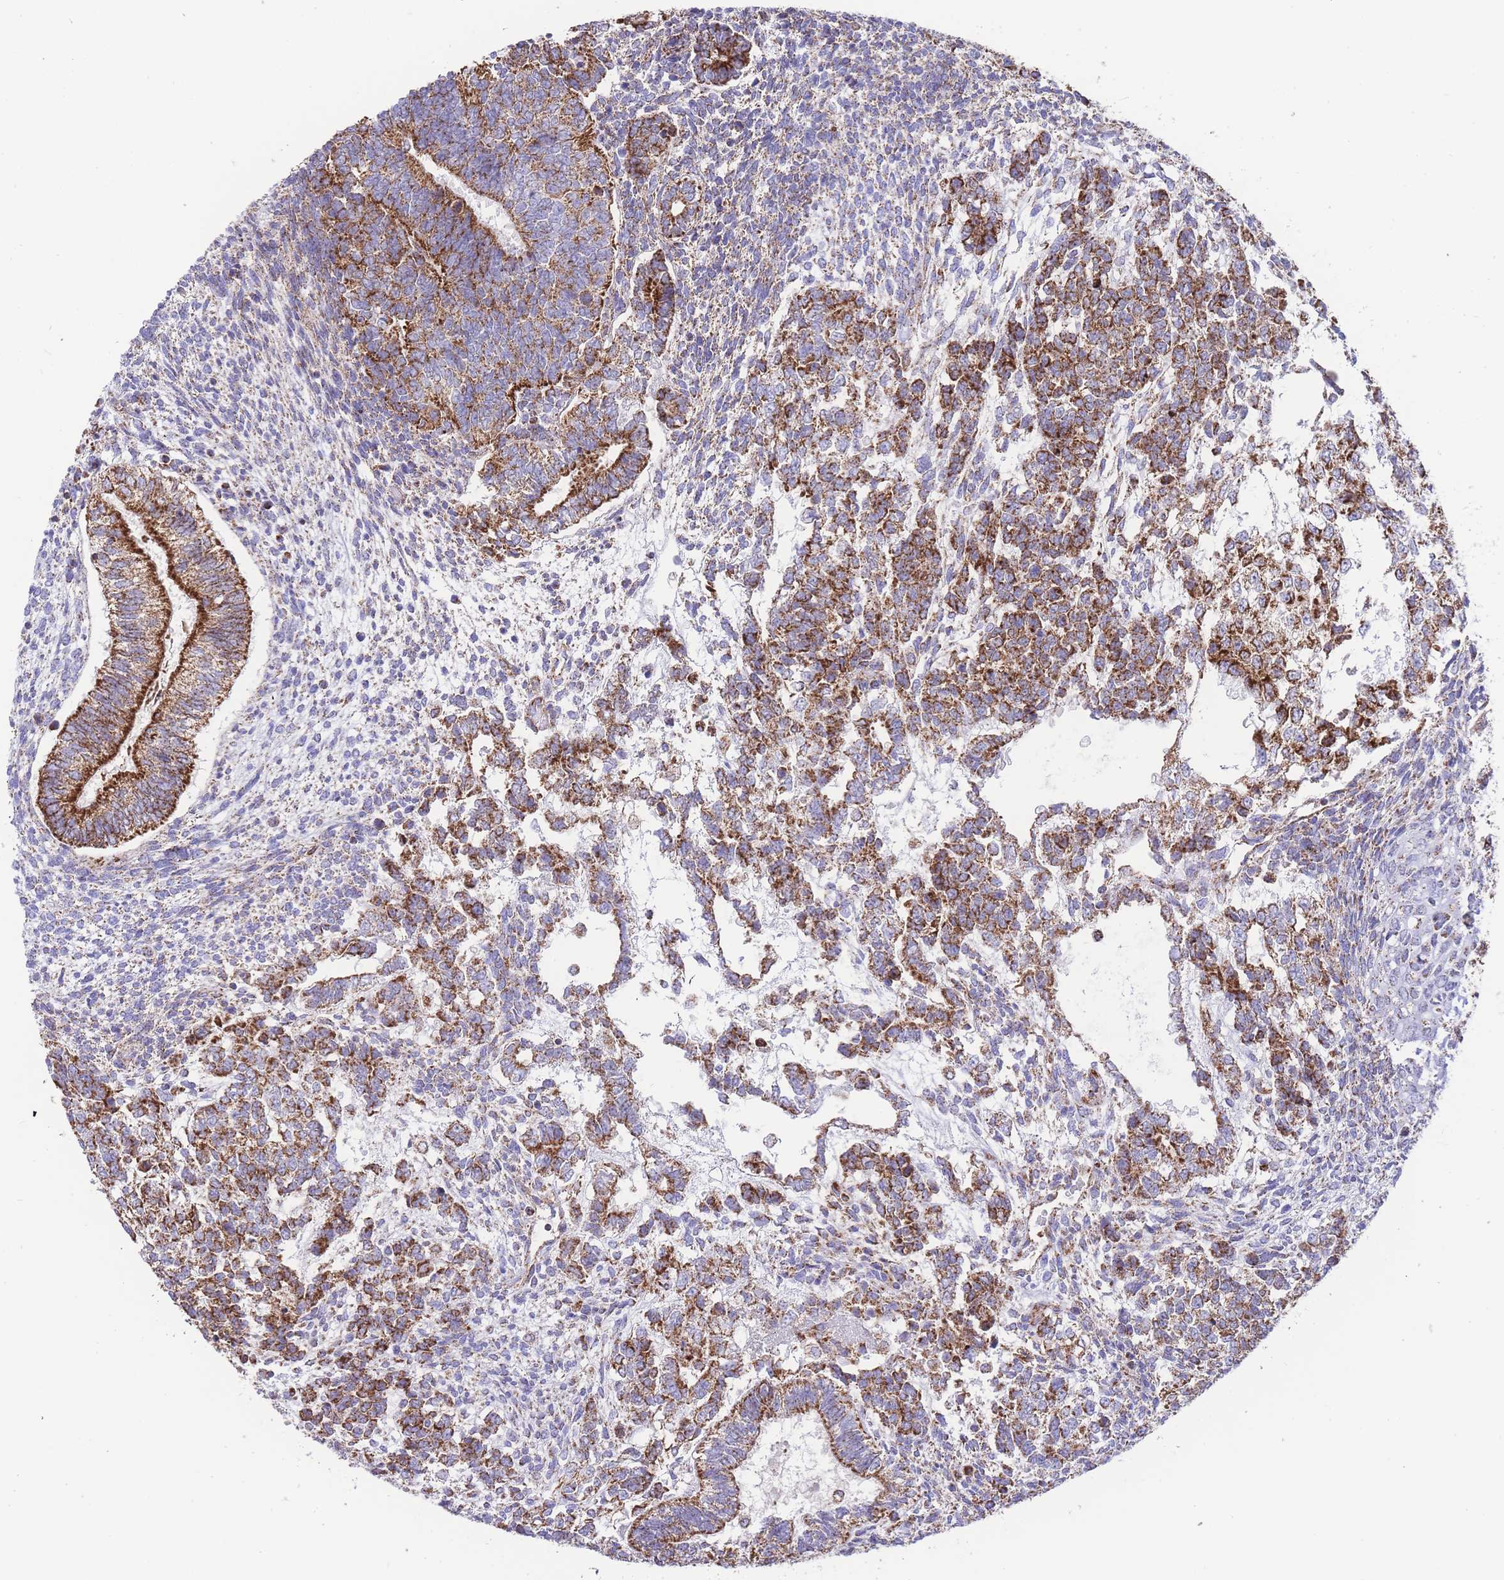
{"staining": {"intensity": "moderate", "quantity": ">75%", "location": "cytoplasmic/membranous"}, "tissue": "testis cancer", "cell_type": "Tumor cells", "image_type": "cancer", "snomed": [{"axis": "morphology", "description": "Carcinoma, Embryonal, NOS"}, {"axis": "topography", "description": "Testis"}], "caption": "Protein staining by immunohistochemistry demonstrates moderate cytoplasmic/membranous expression in approximately >75% of tumor cells in embryonal carcinoma (testis).", "gene": "GSTM1", "patient": {"sex": "male", "age": 23}}